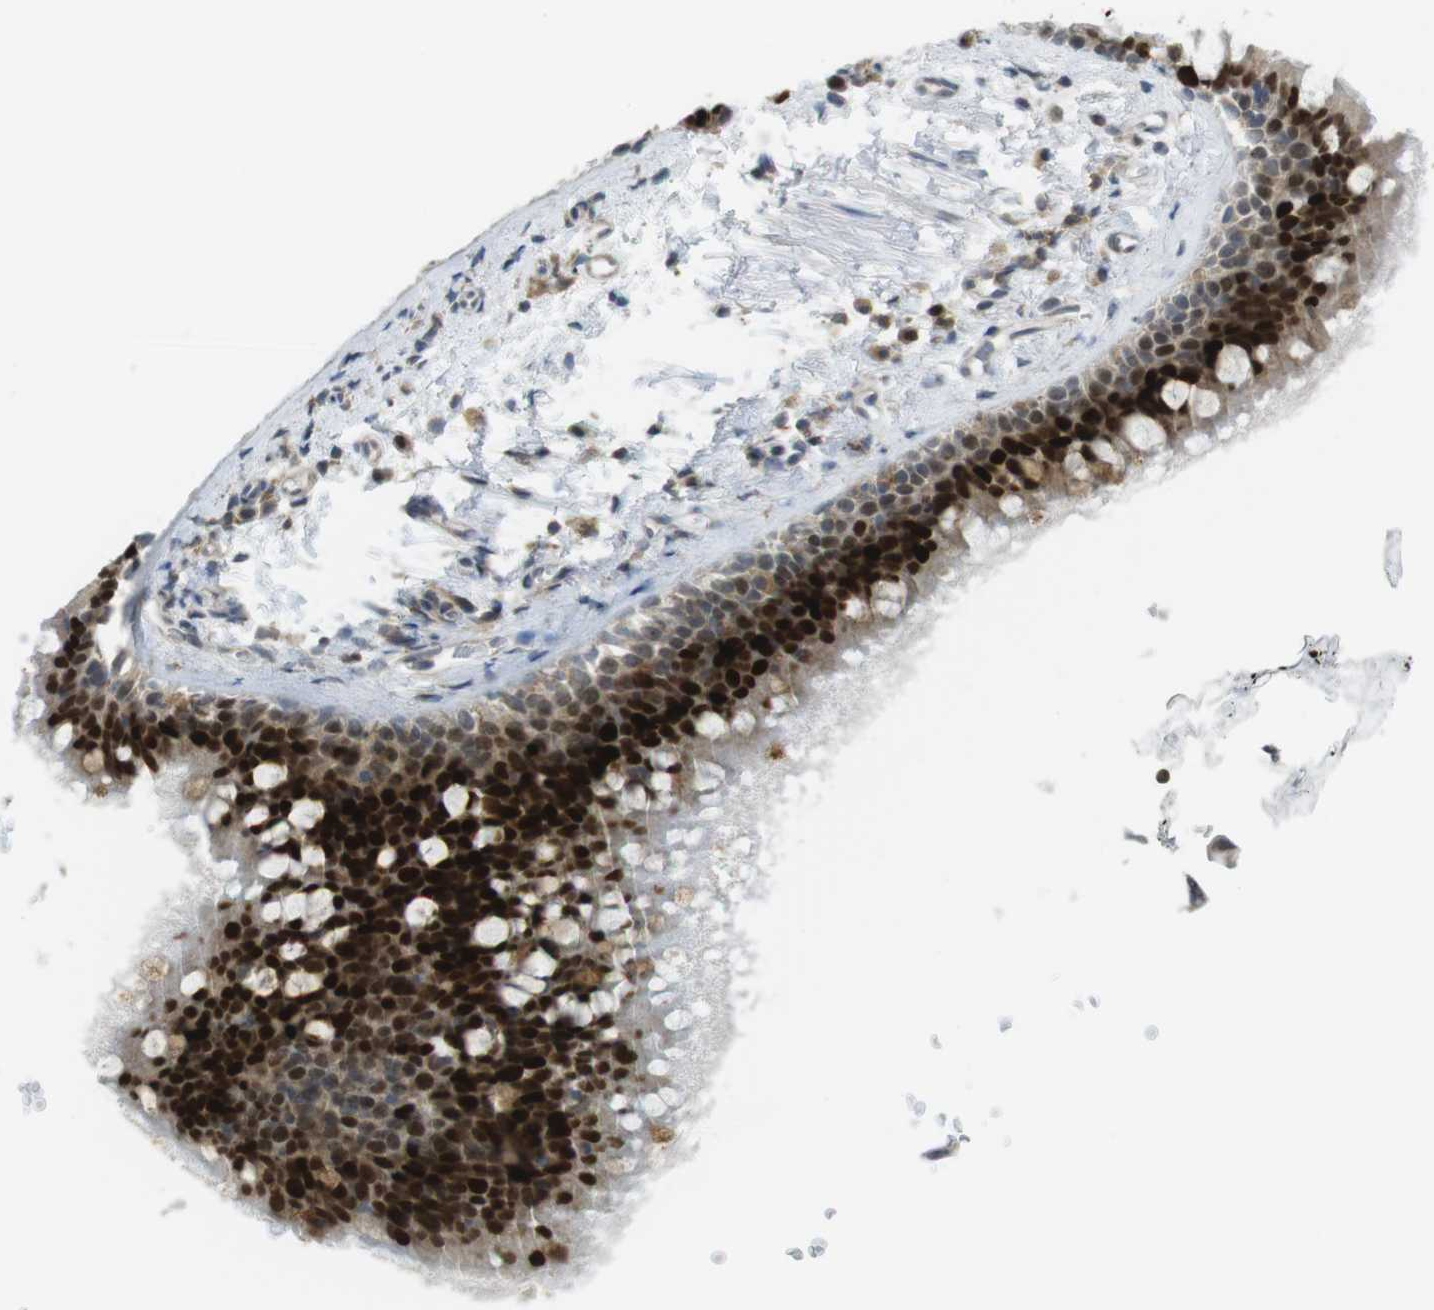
{"staining": {"intensity": "strong", "quantity": ">75%", "location": "cytoplasmic/membranous,nuclear"}, "tissue": "bronchus", "cell_type": "Respiratory epithelial cells", "image_type": "normal", "snomed": [{"axis": "morphology", "description": "Normal tissue, NOS"}, {"axis": "morphology", "description": "Malignant melanoma, Metastatic site"}, {"axis": "topography", "description": "Bronchus"}, {"axis": "topography", "description": "Lung"}], "caption": "This is a photomicrograph of immunohistochemistry (IHC) staining of unremarkable bronchus, which shows strong staining in the cytoplasmic/membranous,nuclear of respiratory epithelial cells.", "gene": "RCC1", "patient": {"sex": "male", "age": 64}}